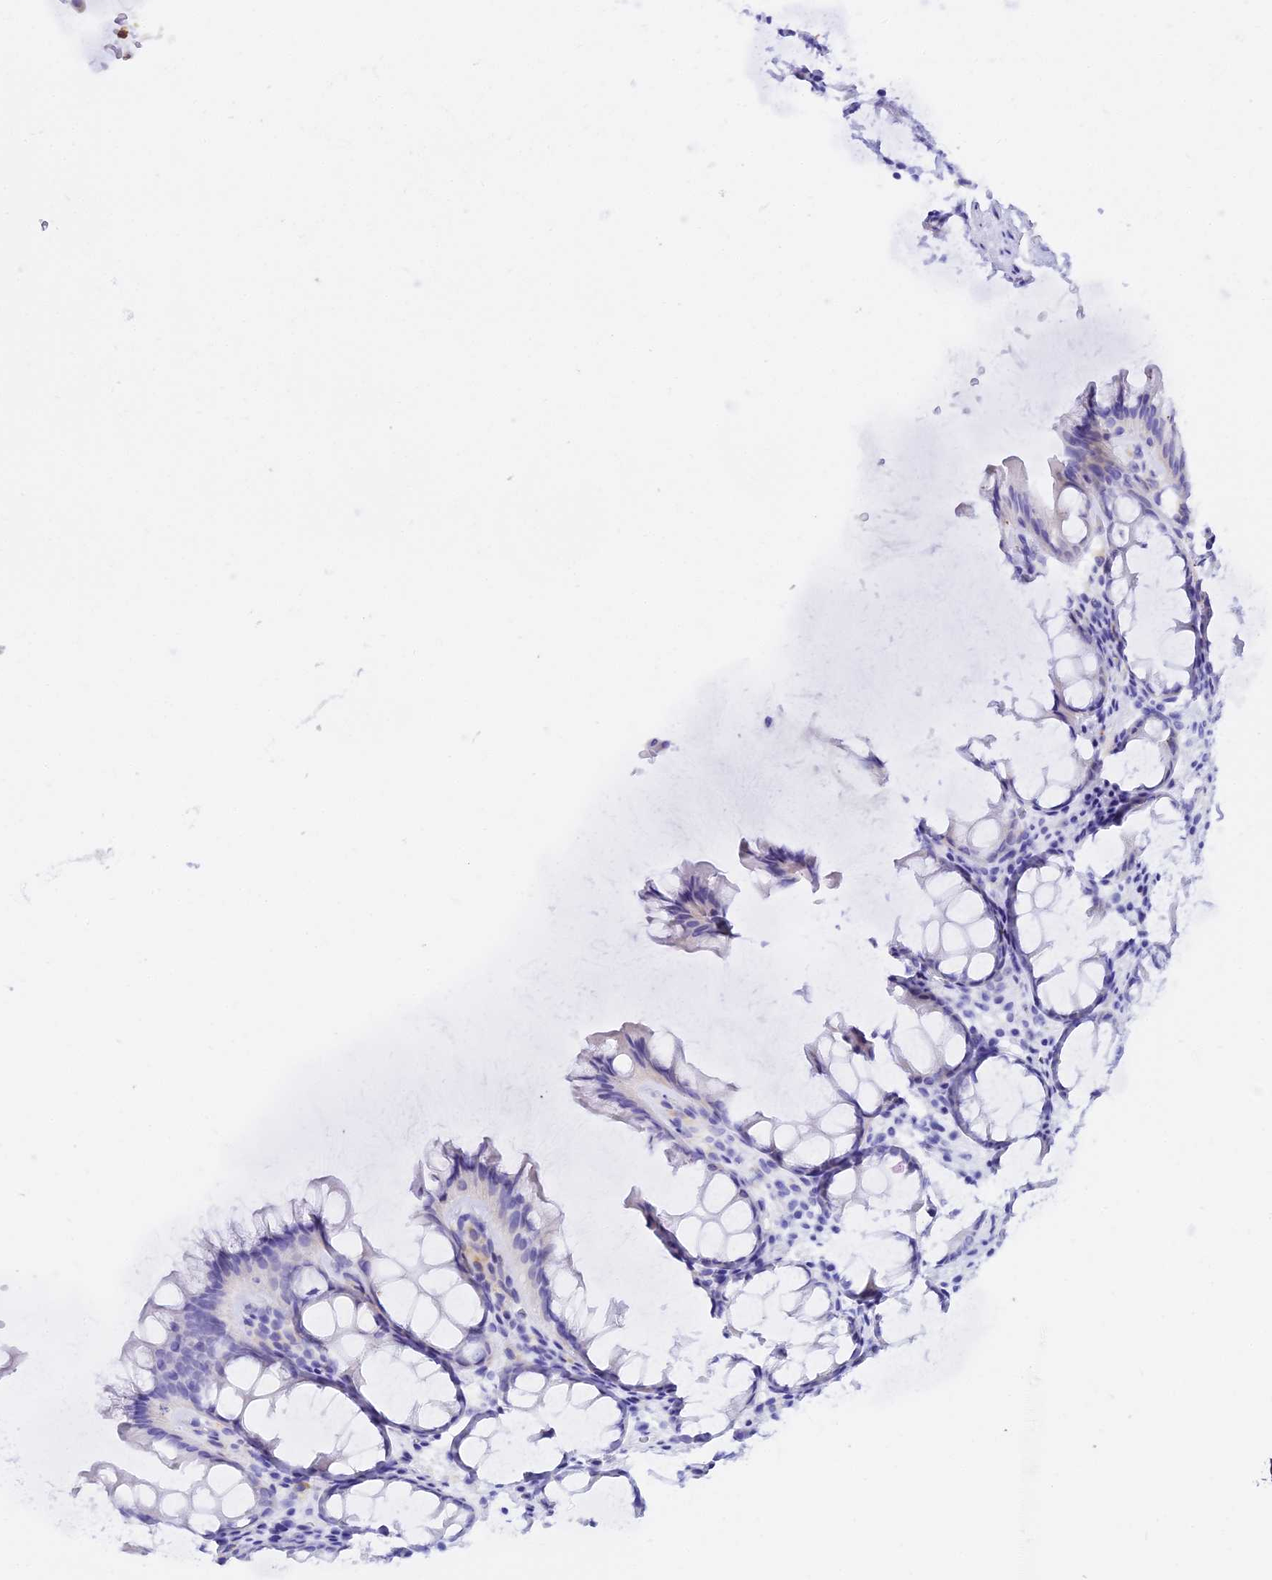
{"staining": {"intensity": "negative", "quantity": "none", "location": "none"}, "tissue": "colon", "cell_type": "Endothelial cells", "image_type": "normal", "snomed": [{"axis": "morphology", "description": "Normal tissue, NOS"}, {"axis": "topography", "description": "Colon"}], "caption": "This micrograph is of benign colon stained with immunohistochemistry (IHC) to label a protein in brown with the nuclei are counter-stained blue. There is no staining in endothelial cells. (DAB (3,3'-diaminobenzidine) immunohistochemistry, high magnification).", "gene": "VWC2L", "patient": {"sex": "female", "age": 82}}